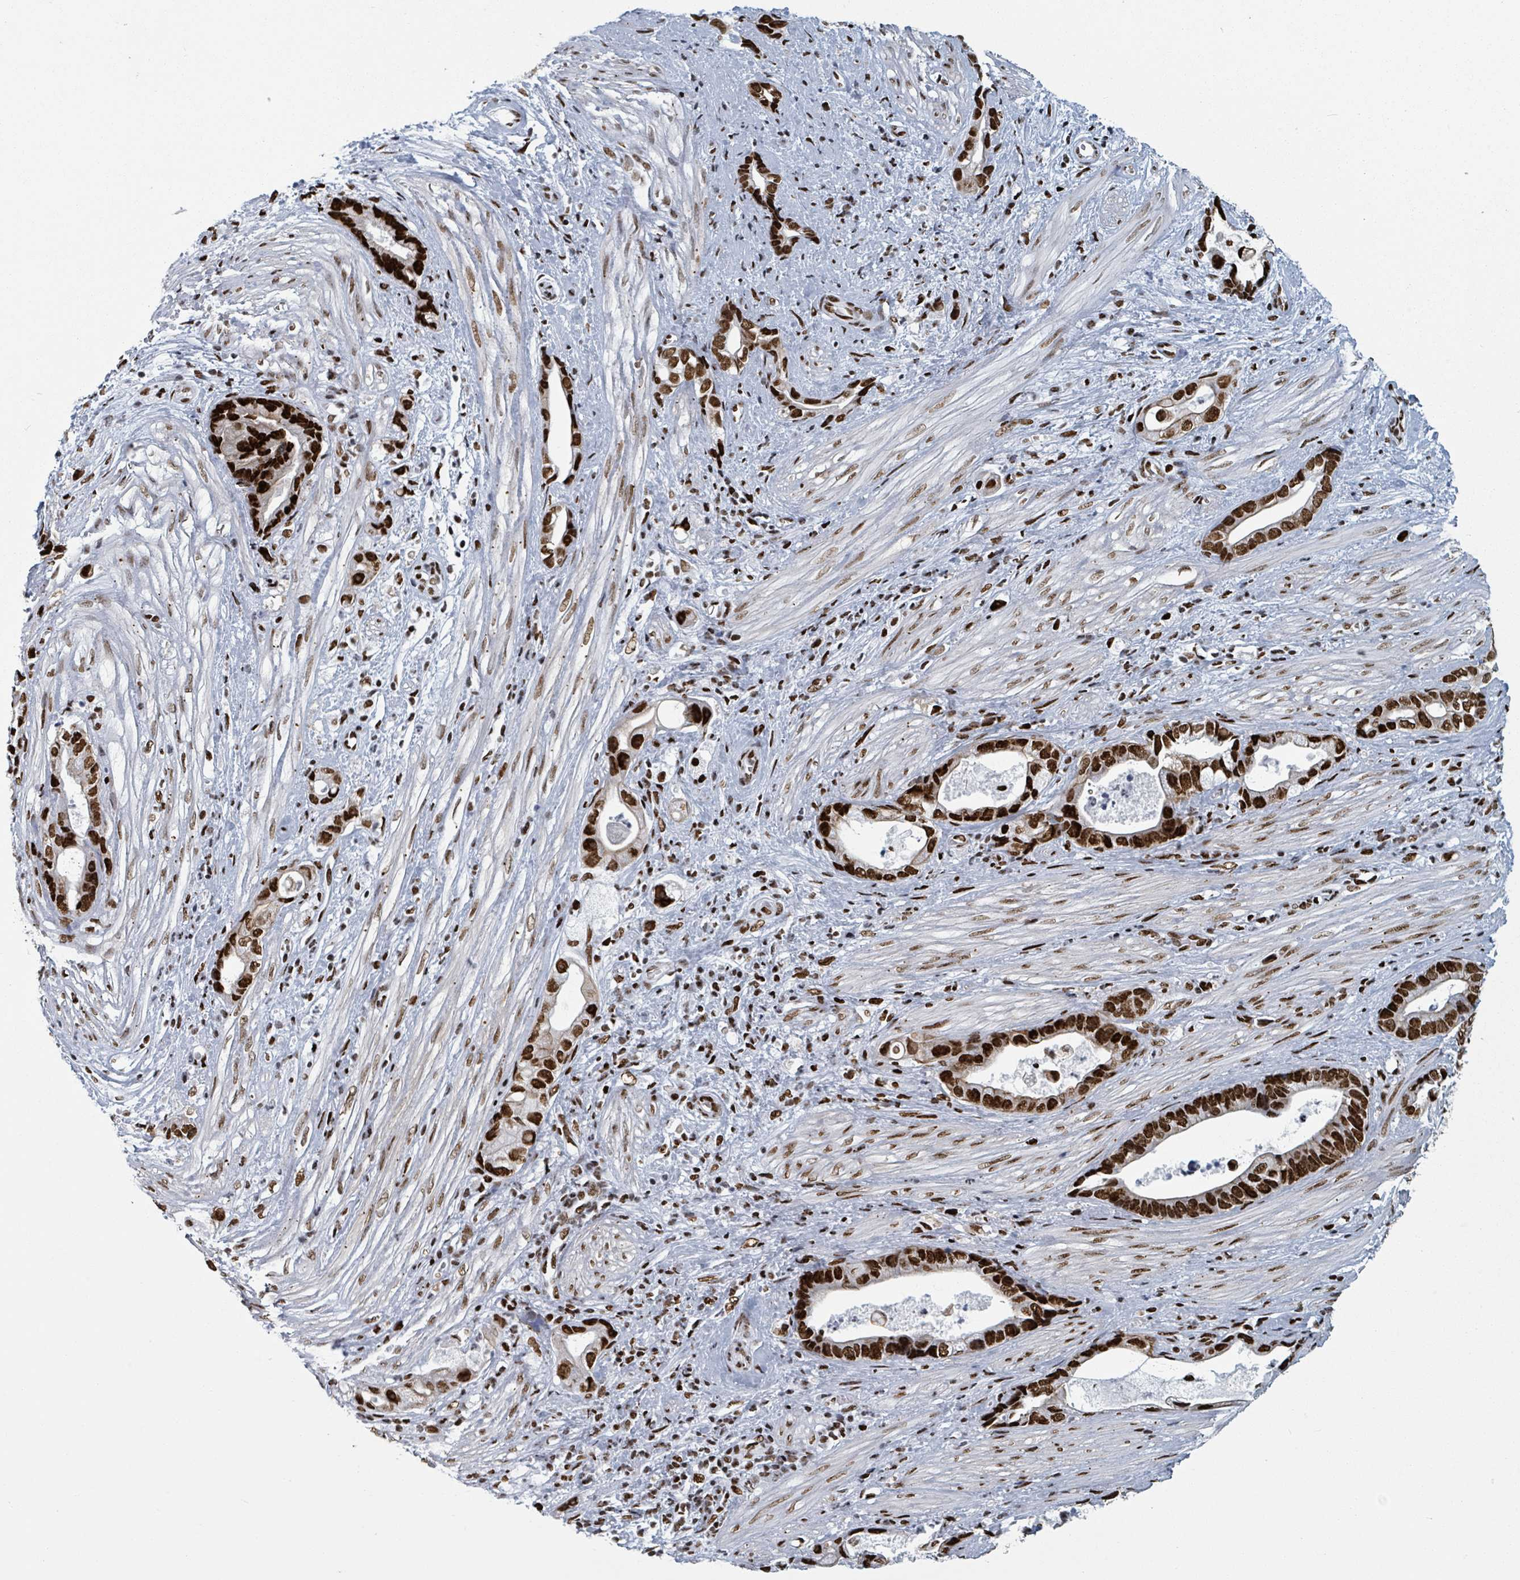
{"staining": {"intensity": "strong", "quantity": ">75%", "location": "nuclear"}, "tissue": "stomach cancer", "cell_type": "Tumor cells", "image_type": "cancer", "snomed": [{"axis": "morphology", "description": "Adenocarcinoma, NOS"}, {"axis": "topography", "description": "Stomach"}], "caption": "Strong nuclear staining is appreciated in about >75% of tumor cells in stomach adenocarcinoma.", "gene": "DHX16", "patient": {"sex": "male", "age": 55}}